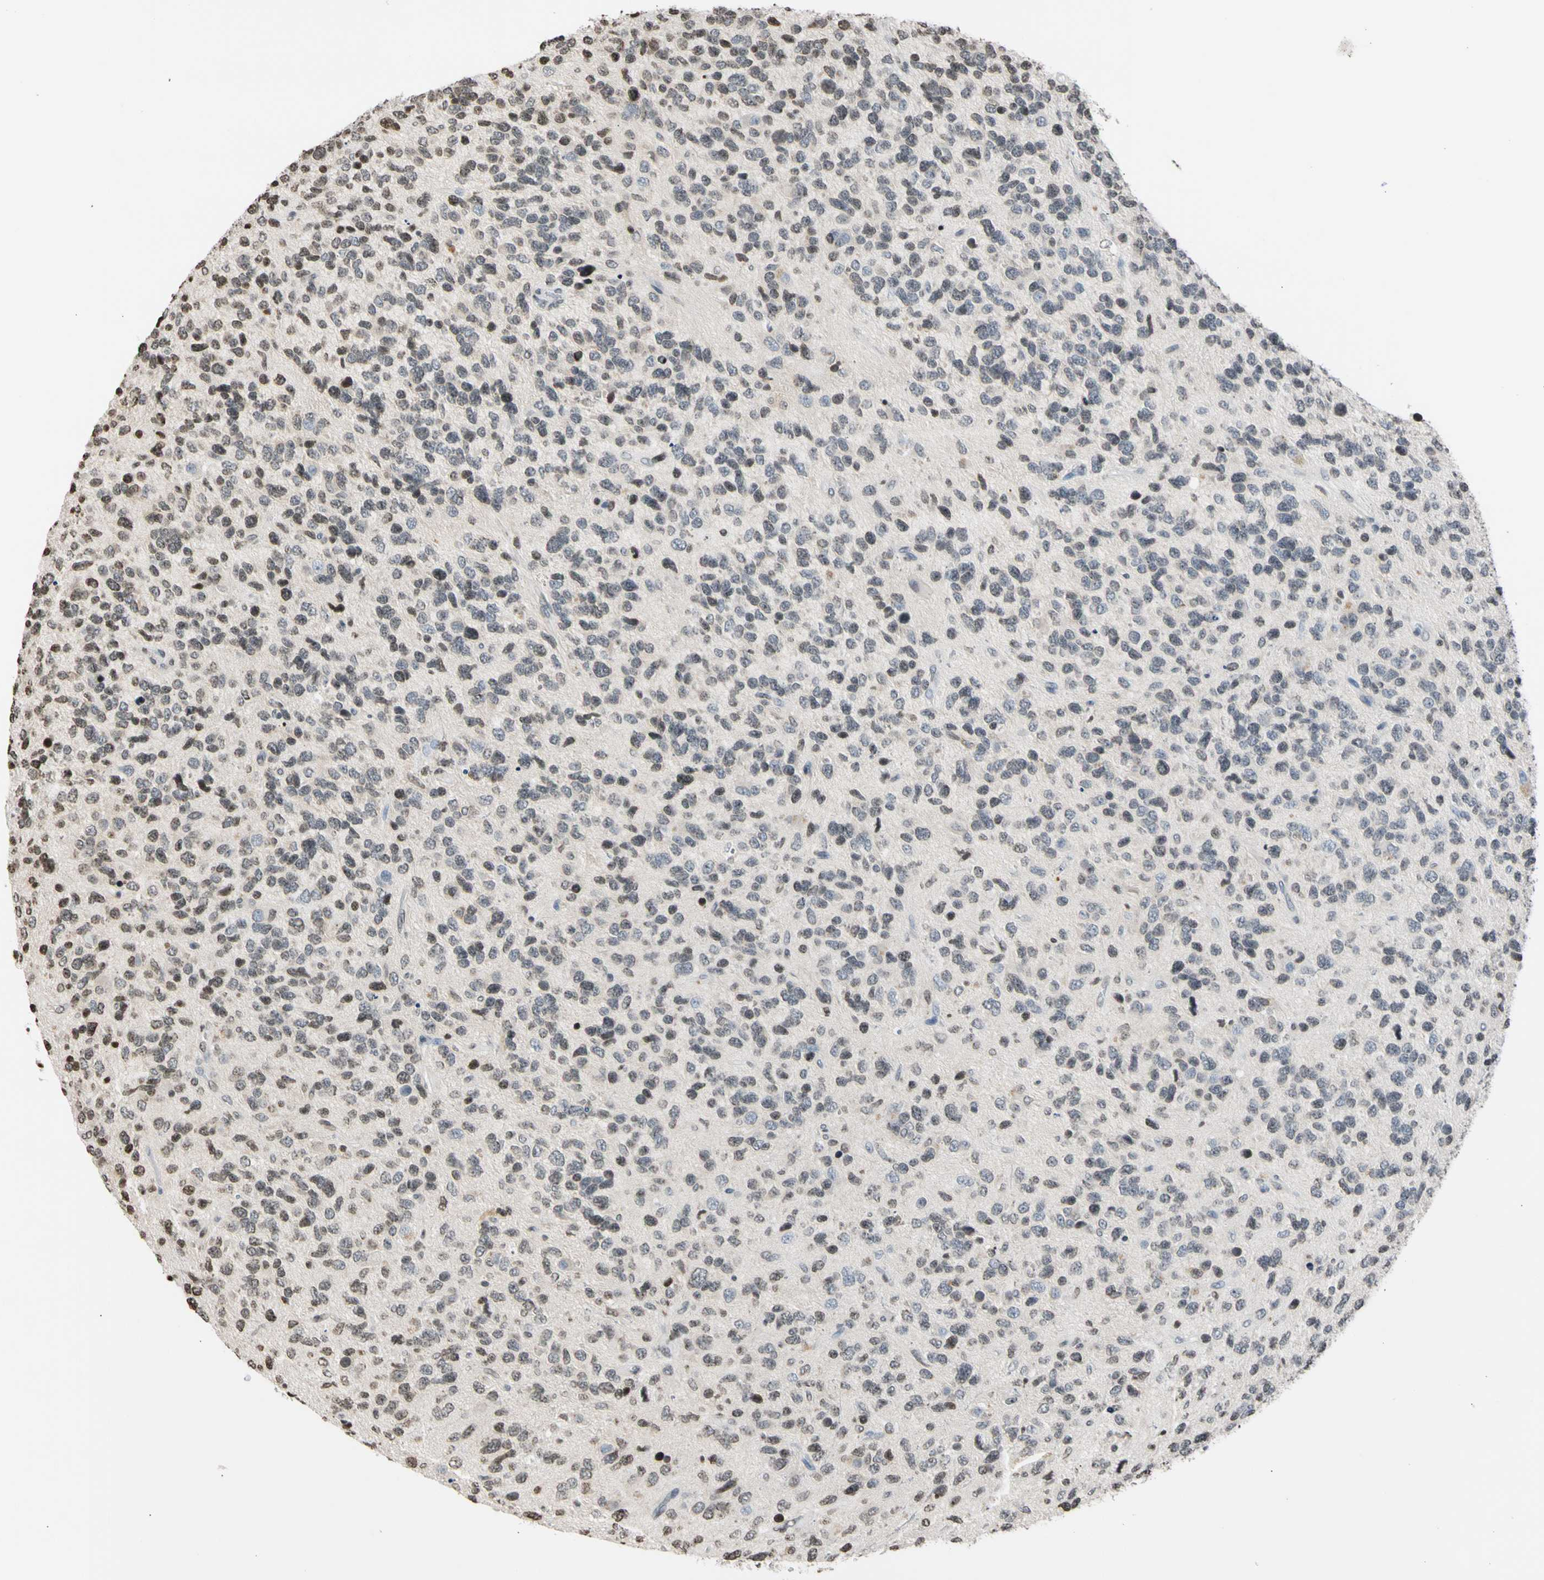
{"staining": {"intensity": "weak", "quantity": "<25%", "location": "nuclear"}, "tissue": "glioma", "cell_type": "Tumor cells", "image_type": "cancer", "snomed": [{"axis": "morphology", "description": "Glioma, malignant, High grade"}, {"axis": "topography", "description": "Brain"}], "caption": "This is a micrograph of IHC staining of glioma, which shows no positivity in tumor cells.", "gene": "GPX4", "patient": {"sex": "female", "age": 58}}